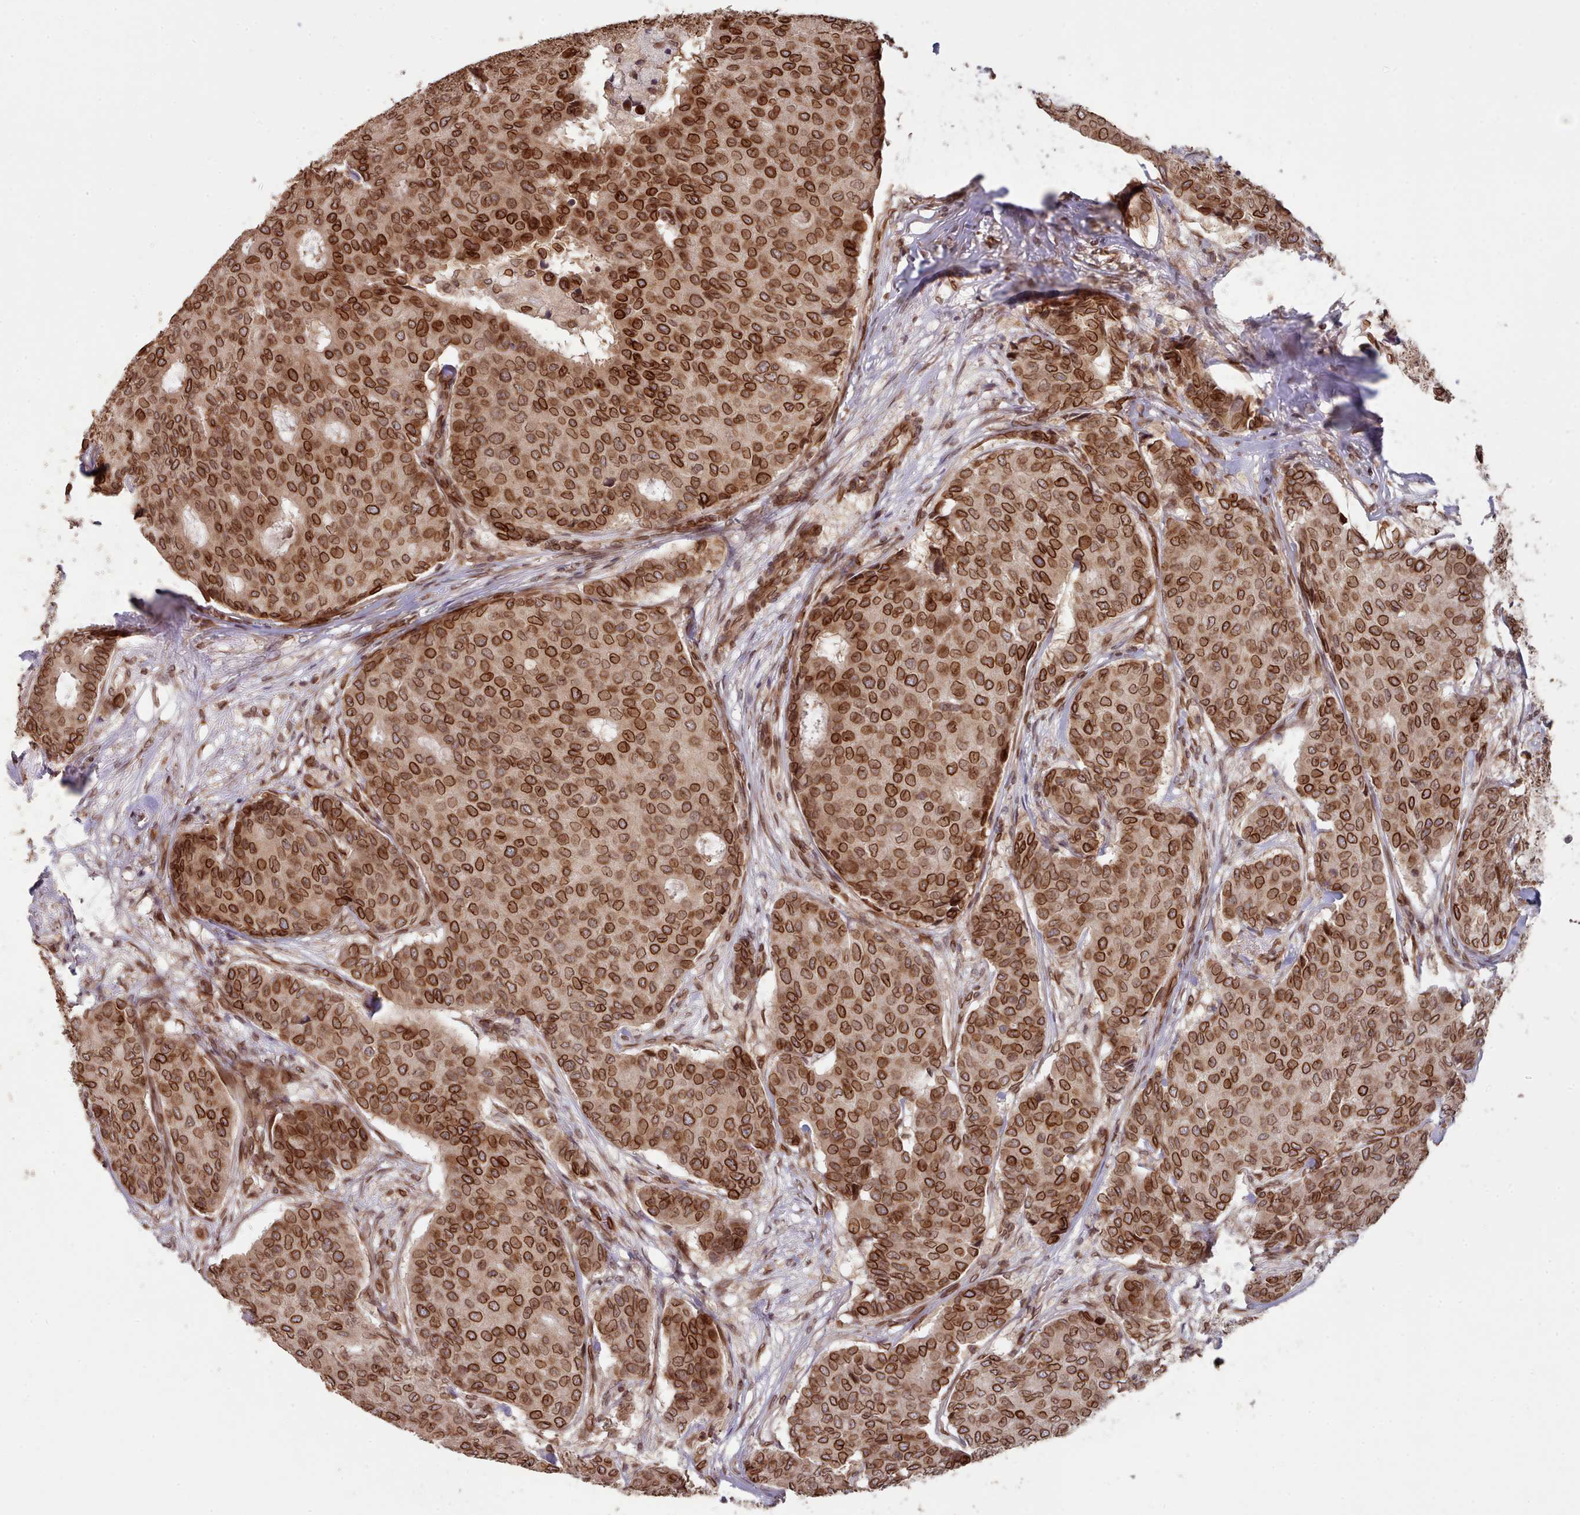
{"staining": {"intensity": "strong", "quantity": ">75%", "location": "cytoplasmic/membranous,nuclear"}, "tissue": "breast cancer", "cell_type": "Tumor cells", "image_type": "cancer", "snomed": [{"axis": "morphology", "description": "Duct carcinoma"}, {"axis": "topography", "description": "Breast"}], "caption": "The micrograph exhibits staining of breast cancer (intraductal carcinoma), revealing strong cytoplasmic/membranous and nuclear protein positivity (brown color) within tumor cells.", "gene": "TOR1AIP1", "patient": {"sex": "female", "age": 75}}